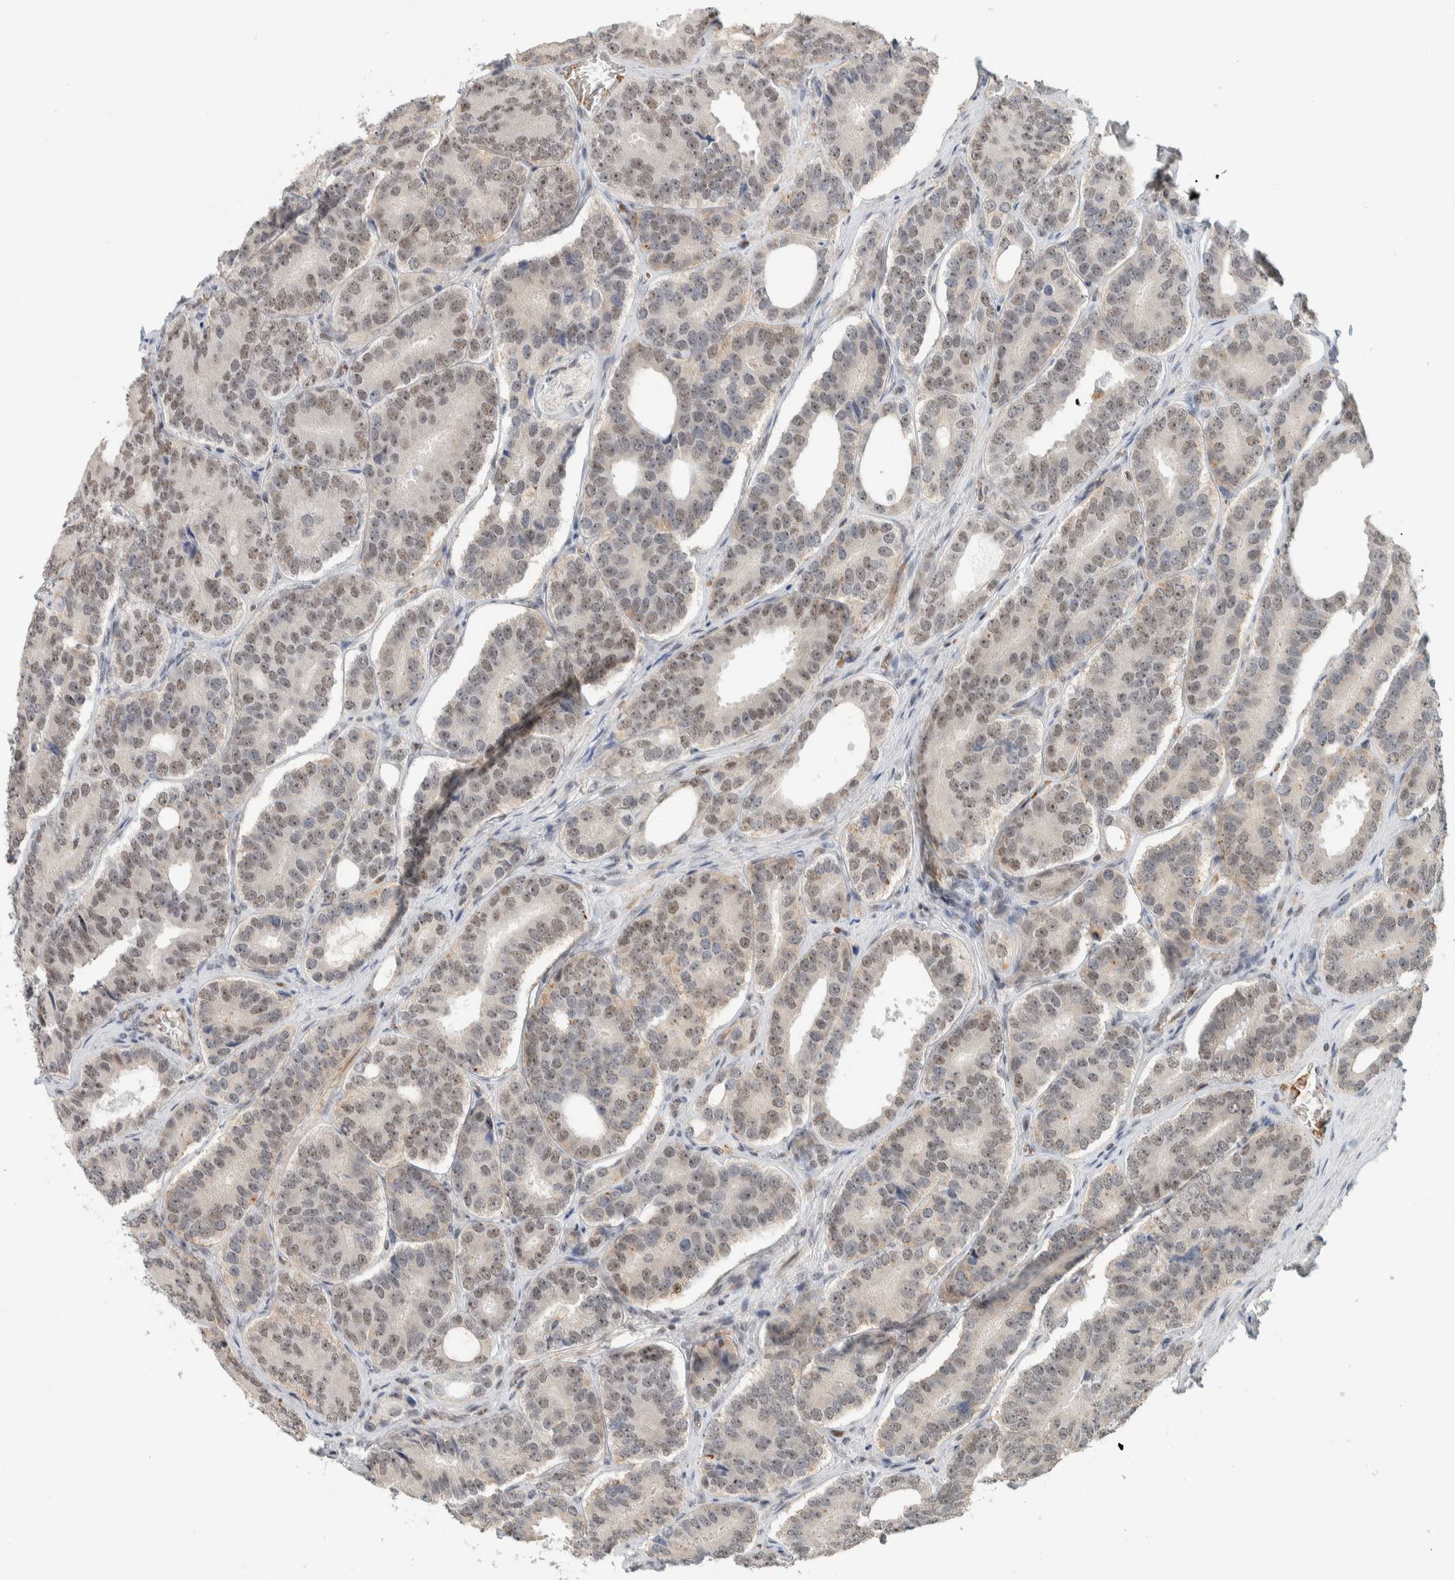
{"staining": {"intensity": "weak", "quantity": ">75%", "location": "nuclear"}, "tissue": "prostate cancer", "cell_type": "Tumor cells", "image_type": "cancer", "snomed": [{"axis": "morphology", "description": "Adenocarcinoma, High grade"}, {"axis": "topography", "description": "Prostate"}], "caption": "Tumor cells show low levels of weak nuclear staining in about >75% of cells in adenocarcinoma (high-grade) (prostate). (Stains: DAB (3,3'-diaminobenzidine) in brown, nuclei in blue, Microscopy: brightfield microscopy at high magnification).", "gene": "ZBTB2", "patient": {"sex": "male", "age": 56}}